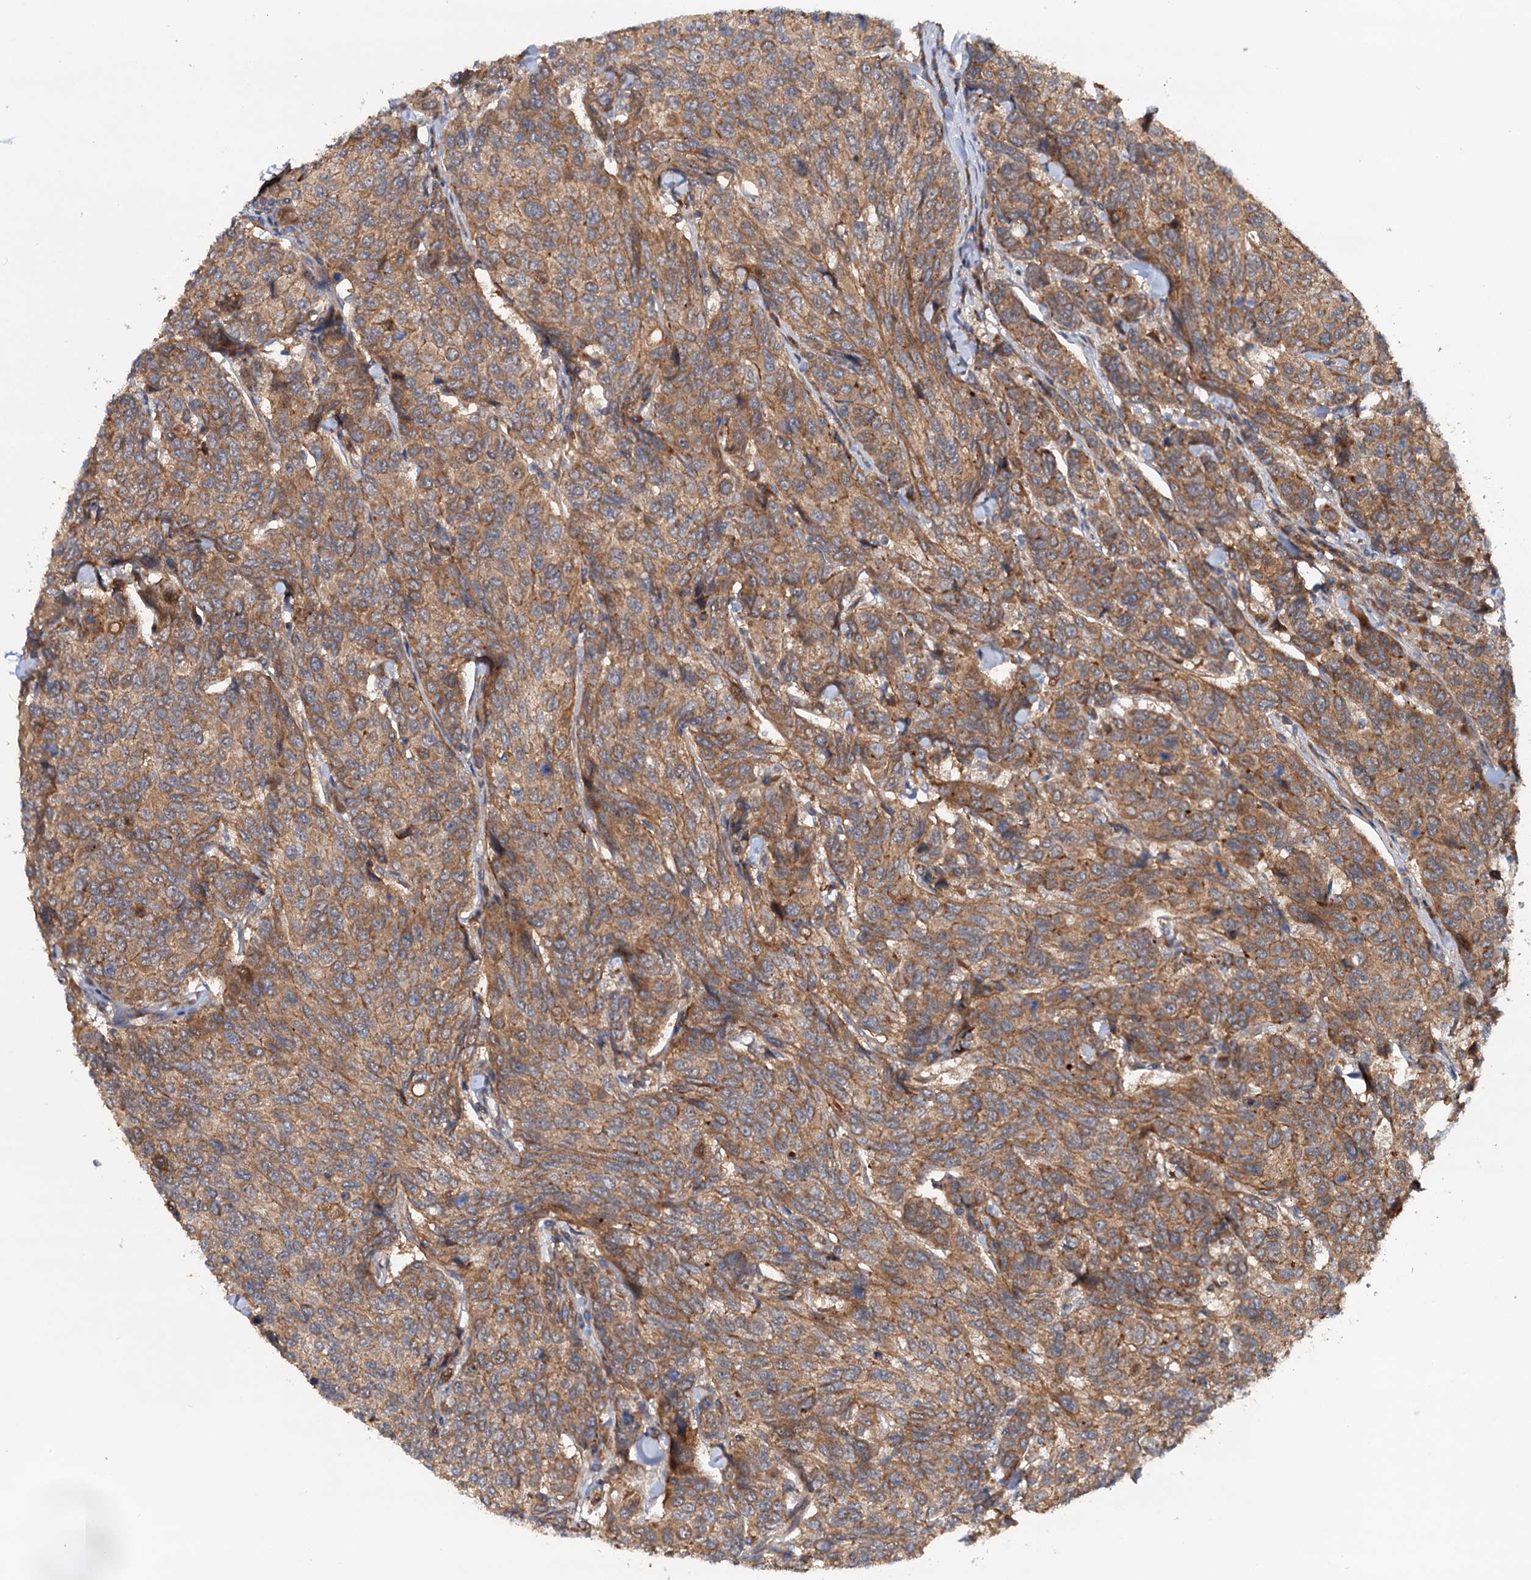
{"staining": {"intensity": "moderate", "quantity": ">75%", "location": "cytoplasmic/membranous"}, "tissue": "breast cancer", "cell_type": "Tumor cells", "image_type": "cancer", "snomed": [{"axis": "morphology", "description": "Duct carcinoma"}, {"axis": "topography", "description": "Breast"}], "caption": "Breast cancer (intraductal carcinoma) tissue displays moderate cytoplasmic/membranous staining in about >75% of tumor cells (Brightfield microscopy of DAB IHC at high magnification).", "gene": "ADGRG4", "patient": {"sex": "female", "age": 55}}